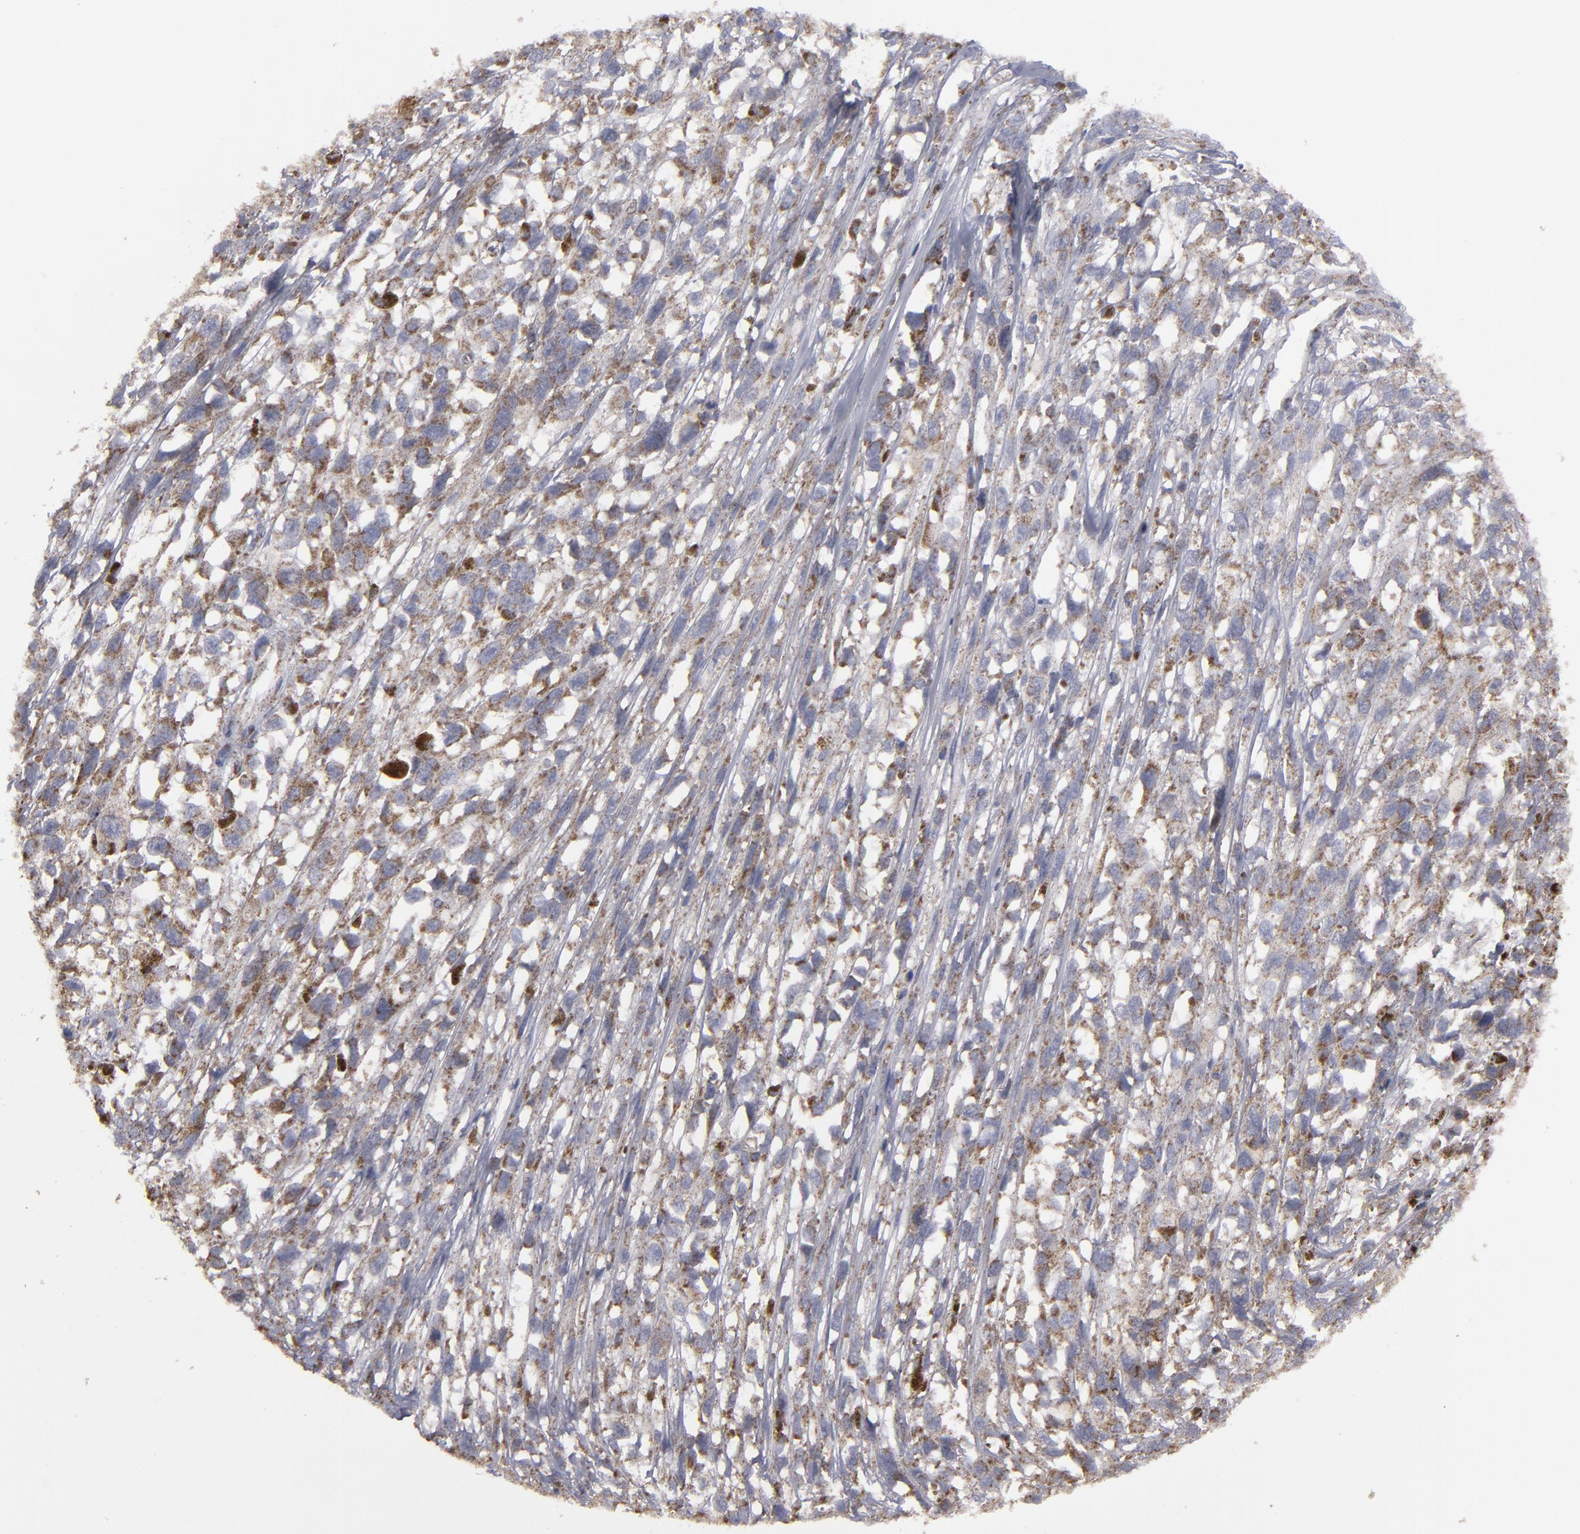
{"staining": {"intensity": "moderate", "quantity": ">75%", "location": "cytoplasmic/membranous"}, "tissue": "melanoma", "cell_type": "Tumor cells", "image_type": "cancer", "snomed": [{"axis": "morphology", "description": "Malignant melanoma, Metastatic site"}, {"axis": "topography", "description": "Lymph node"}], "caption": "DAB immunohistochemical staining of melanoma shows moderate cytoplasmic/membranous protein positivity in about >75% of tumor cells.", "gene": "MYOM2", "patient": {"sex": "male", "age": 59}}